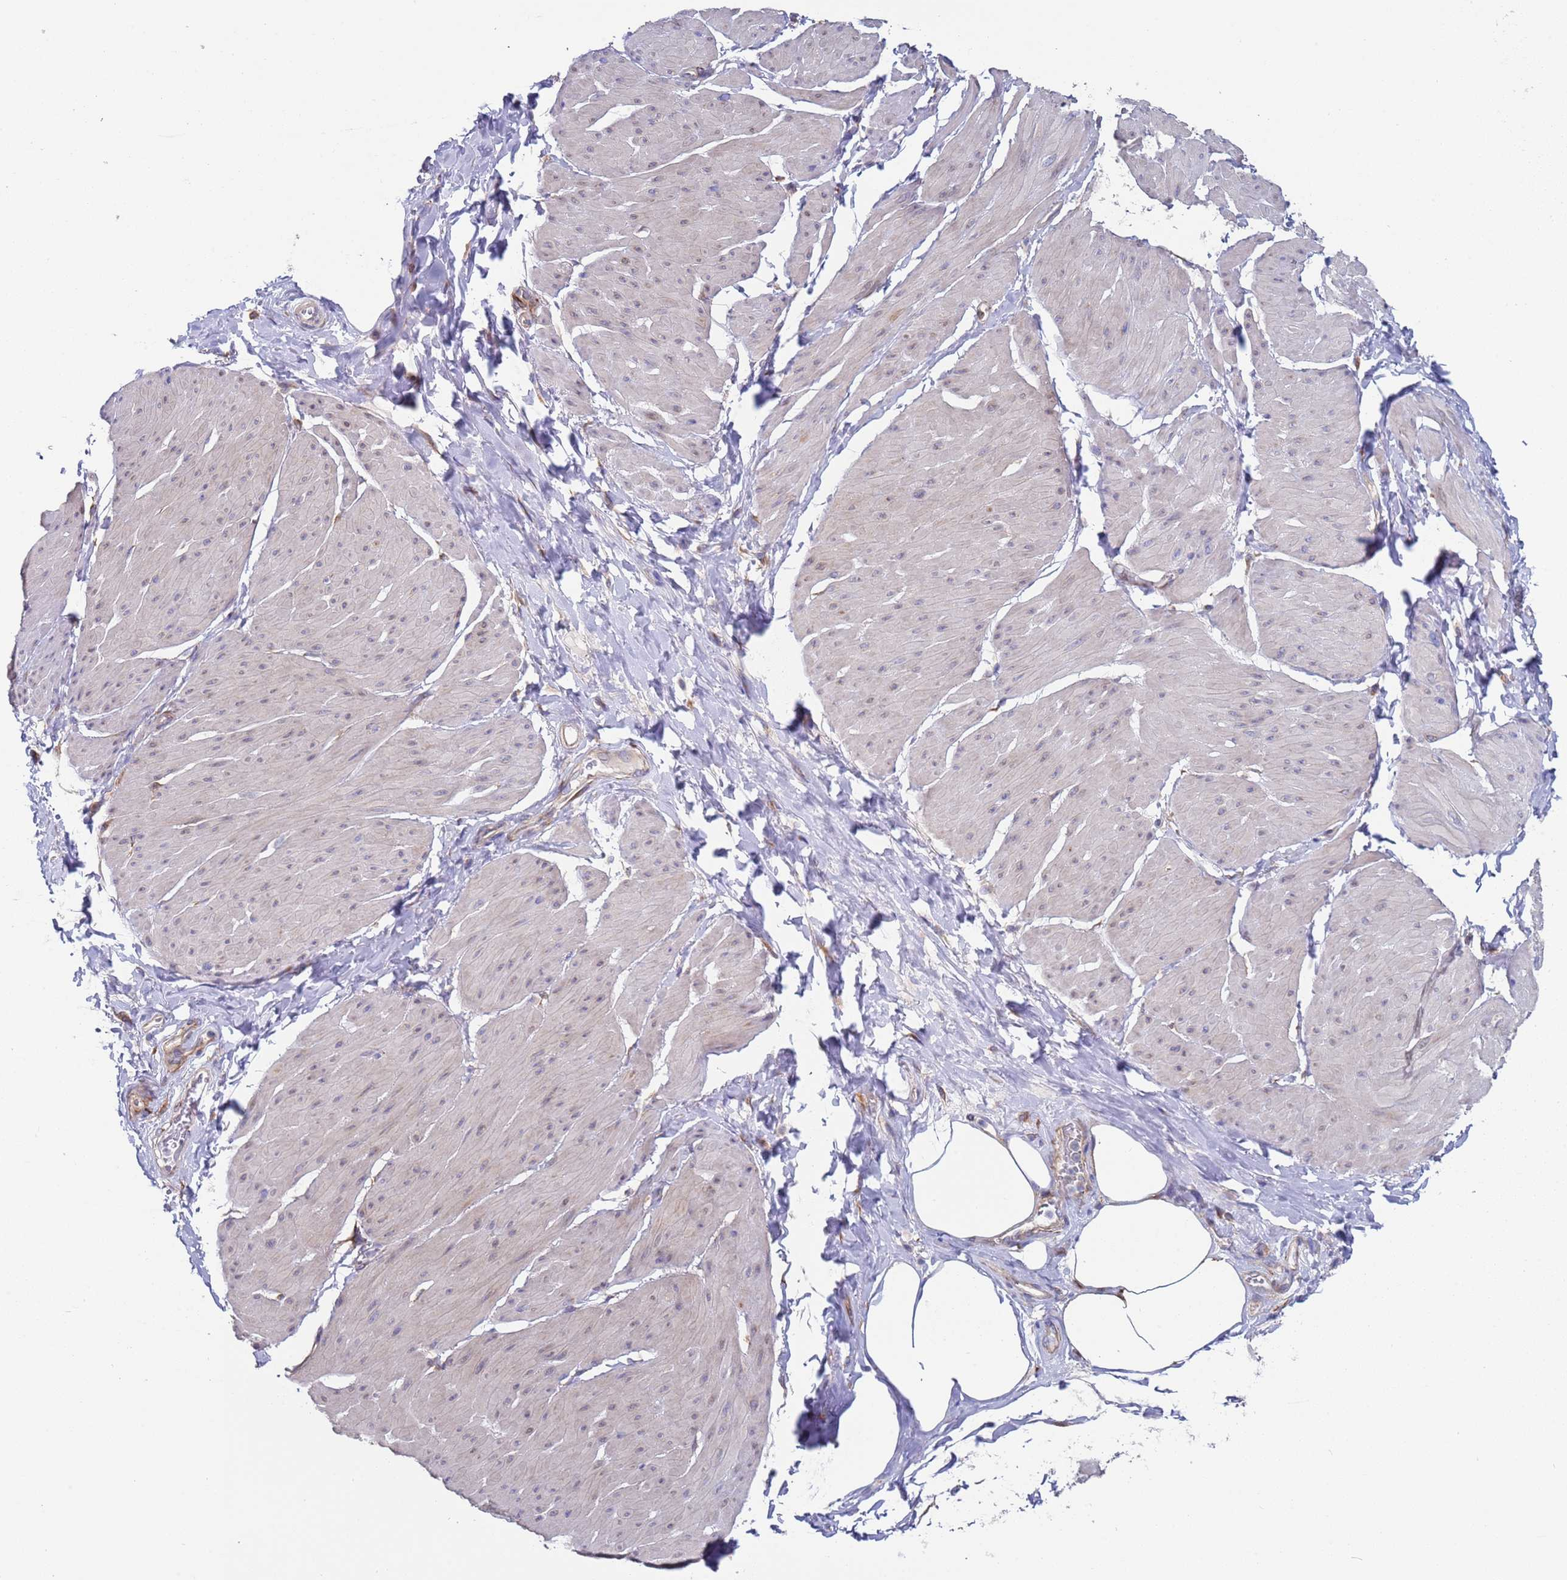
{"staining": {"intensity": "negative", "quantity": "none", "location": "none"}, "tissue": "smooth muscle", "cell_type": "Smooth muscle cells", "image_type": "normal", "snomed": [{"axis": "morphology", "description": "Urothelial carcinoma, High grade"}, {"axis": "topography", "description": "Urinary bladder"}], "caption": "Photomicrograph shows no protein expression in smooth muscle cells of unremarkable smooth muscle.", "gene": "ENSG00000286098", "patient": {"sex": "male", "age": 46}}